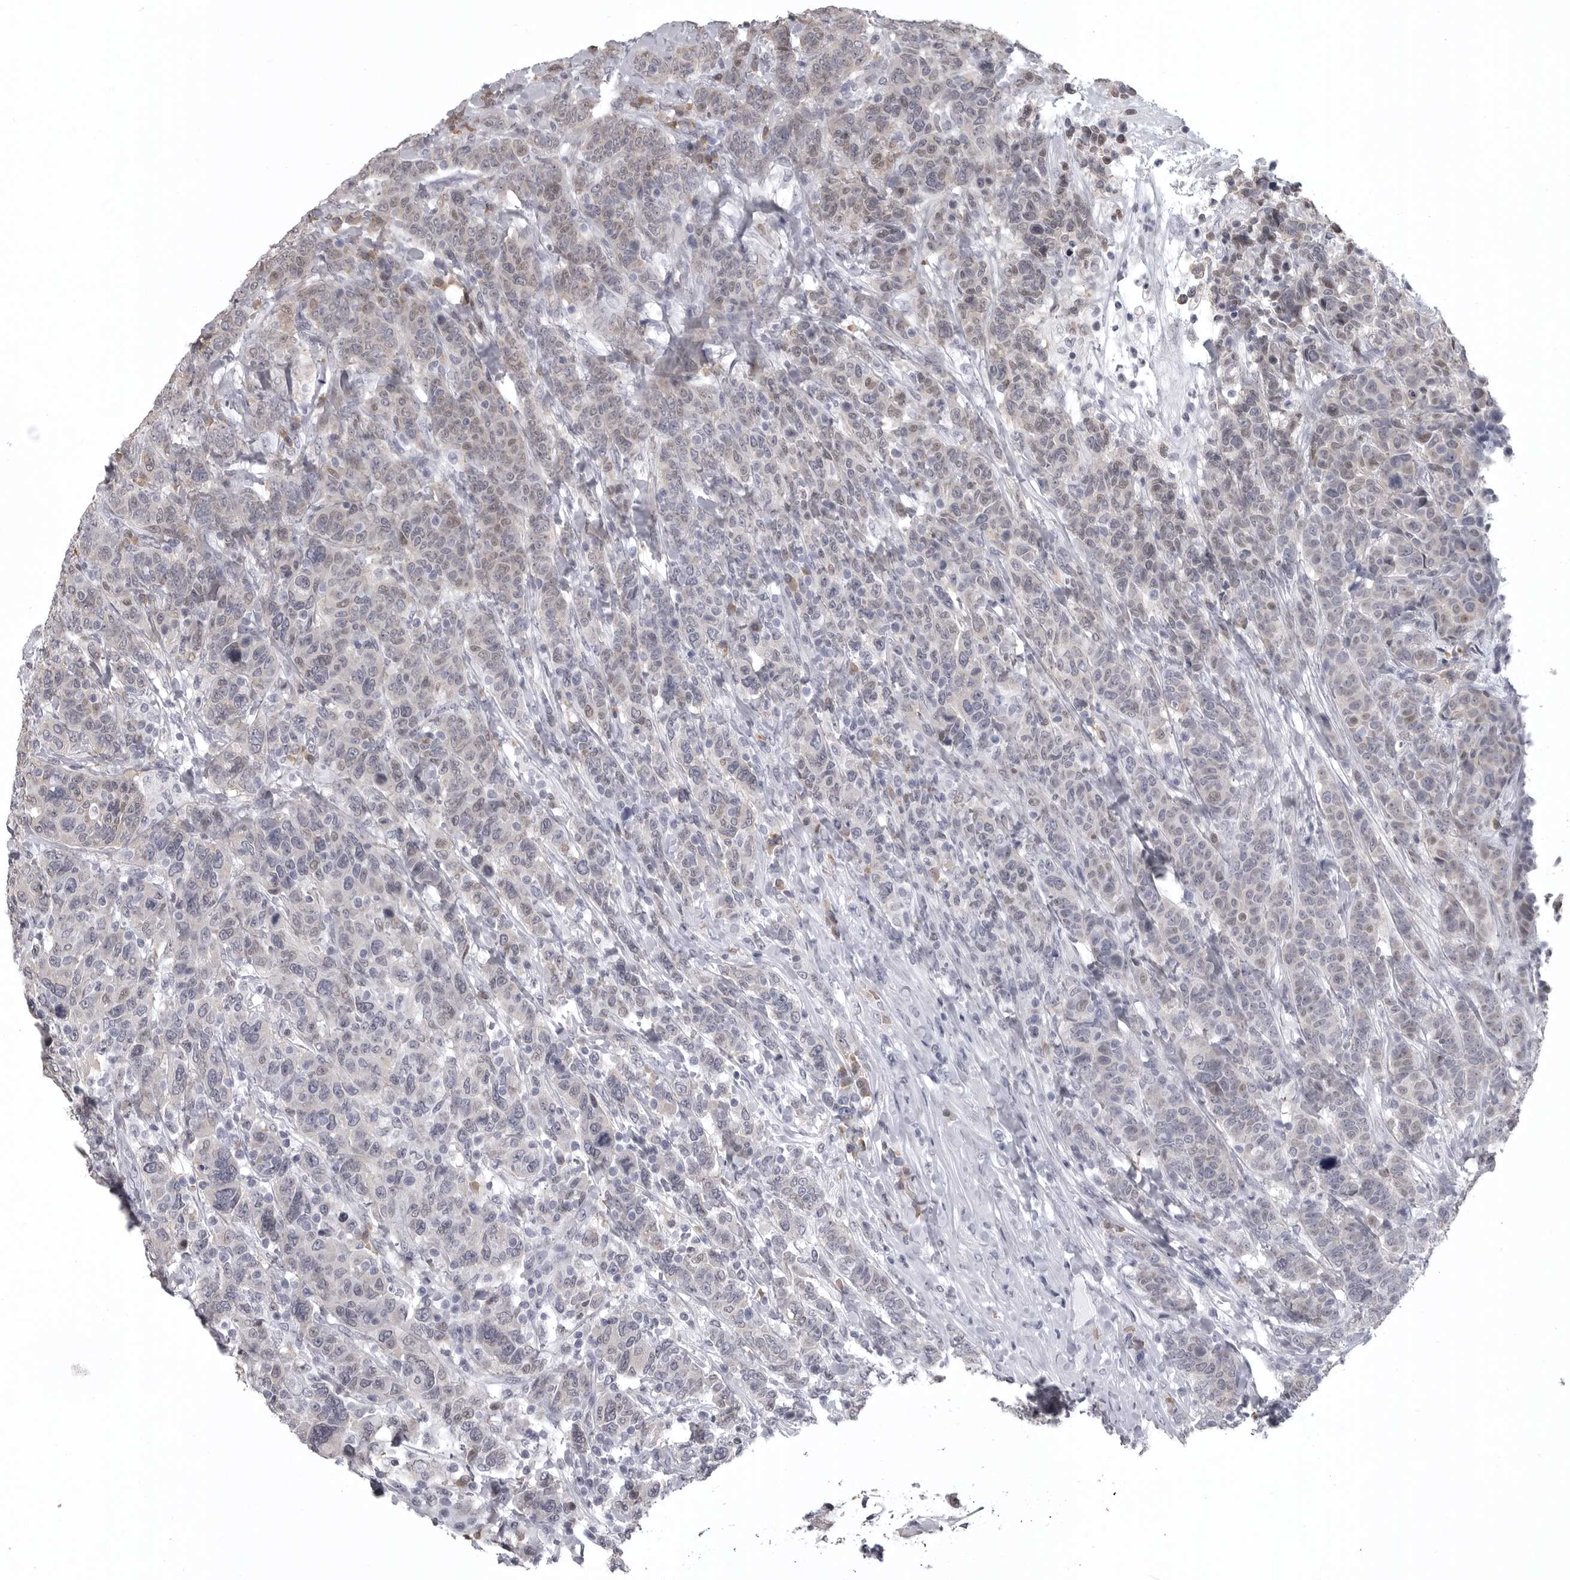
{"staining": {"intensity": "weak", "quantity": "<25%", "location": "nuclear"}, "tissue": "breast cancer", "cell_type": "Tumor cells", "image_type": "cancer", "snomed": [{"axis": "morphology", "description": "Duct carcinoma"}, {"axis": "topography", "description": "Breast"}], "caption": "Immunohistochemical staining of human breast cancer demonstrates no significant staining in tumor cells.", "gene": "SNX16", "patient": {"sex": "female", "age": 37}}